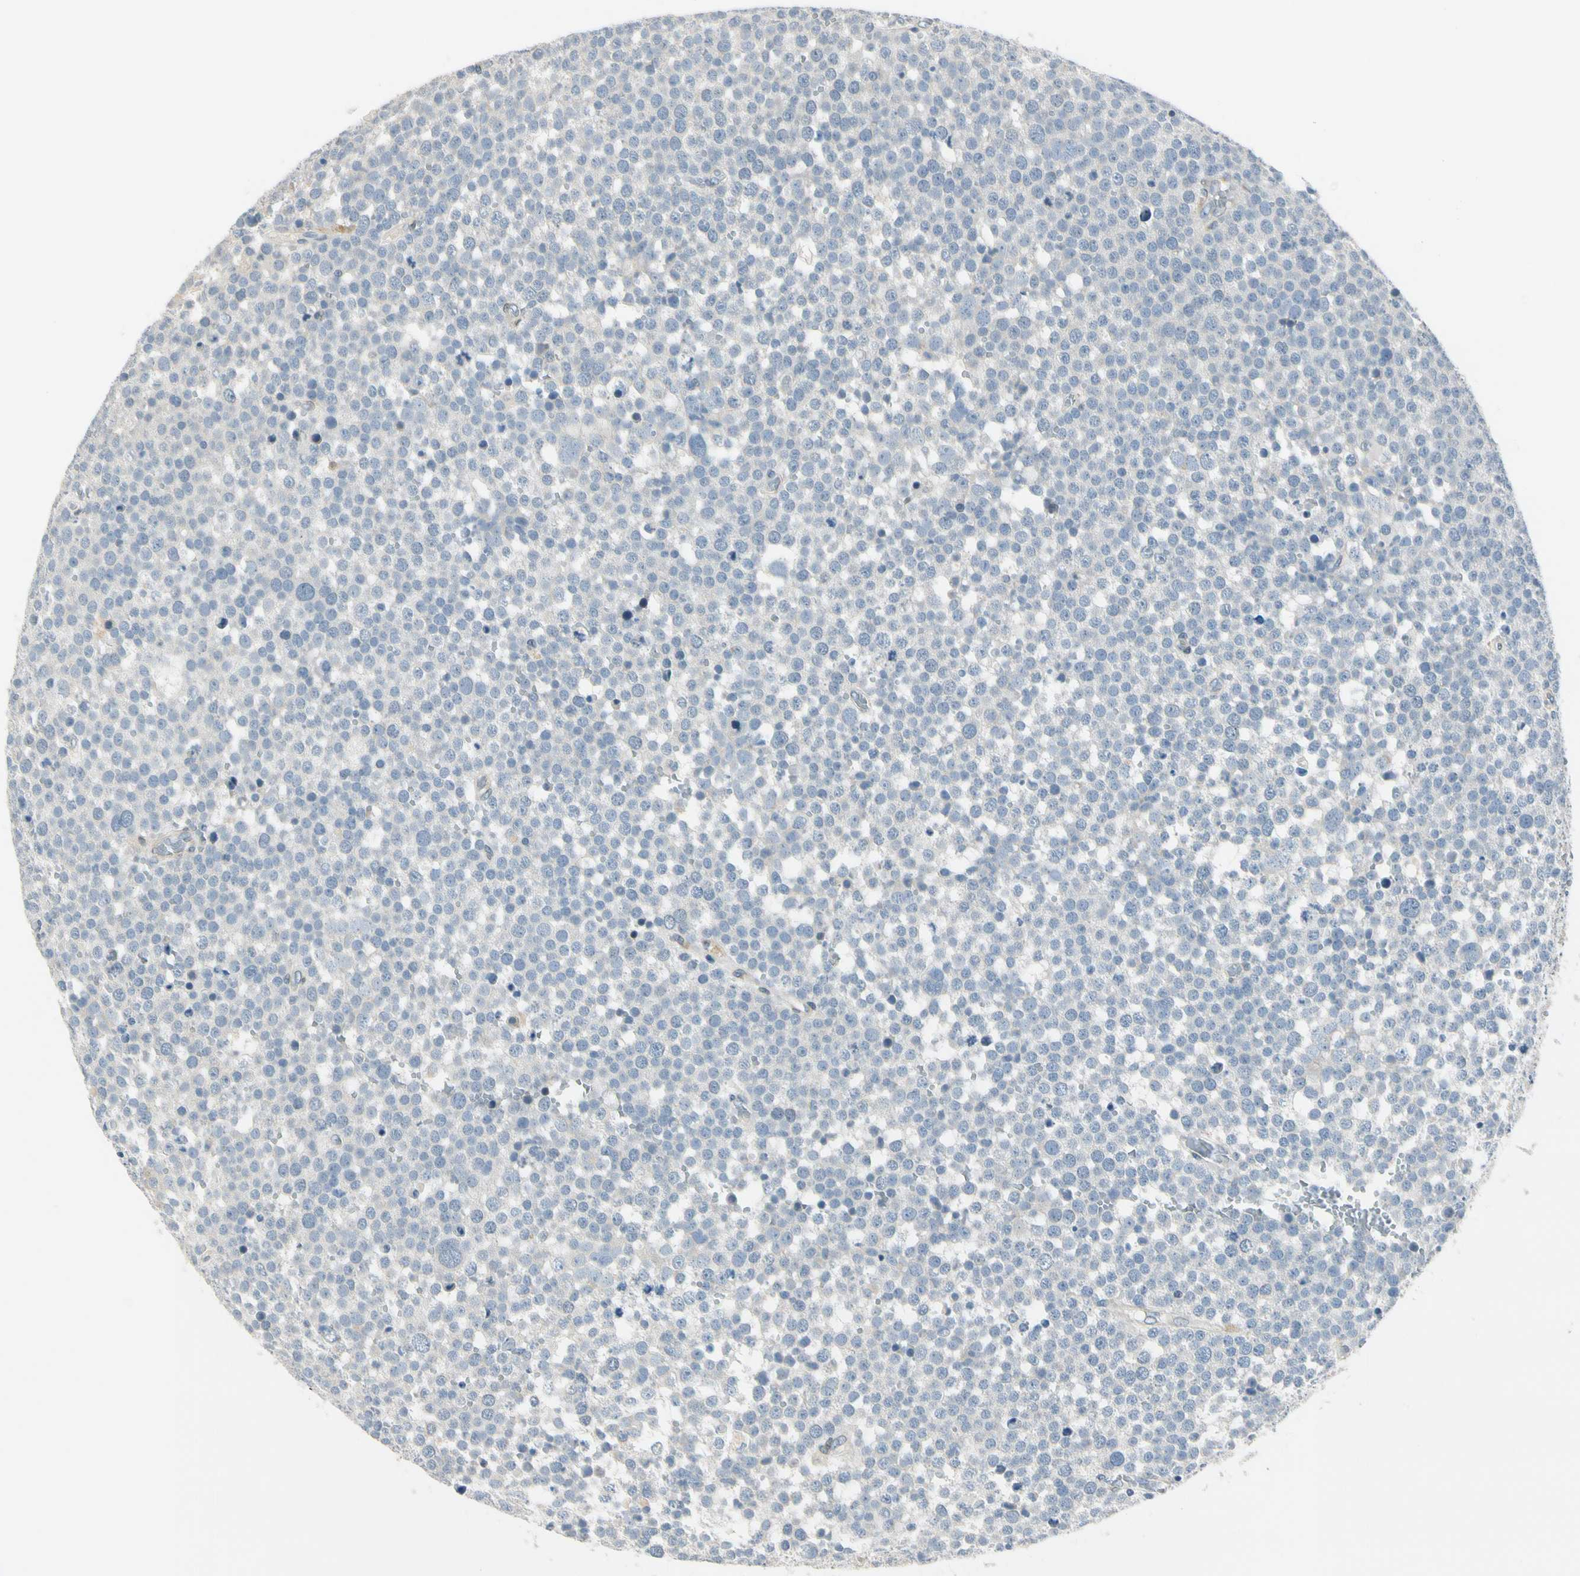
{"staining": {"intensity": "negative", "quantity": "none", "location": "none"}, "tissue": "testis cancer", "cell_type": "Tumor cells", "image_type": "cancer", "snomed": [{"axis": "morphology", "description": "Seminoma, NOS"}, {"axis": "topography", "description": "Testis"}], "caption": "A micrograph of human testis seminoma is negative for staining in tumor cells.", "gene": "RPS6KB2", "patient": {"sex": "male", "age": 71}}